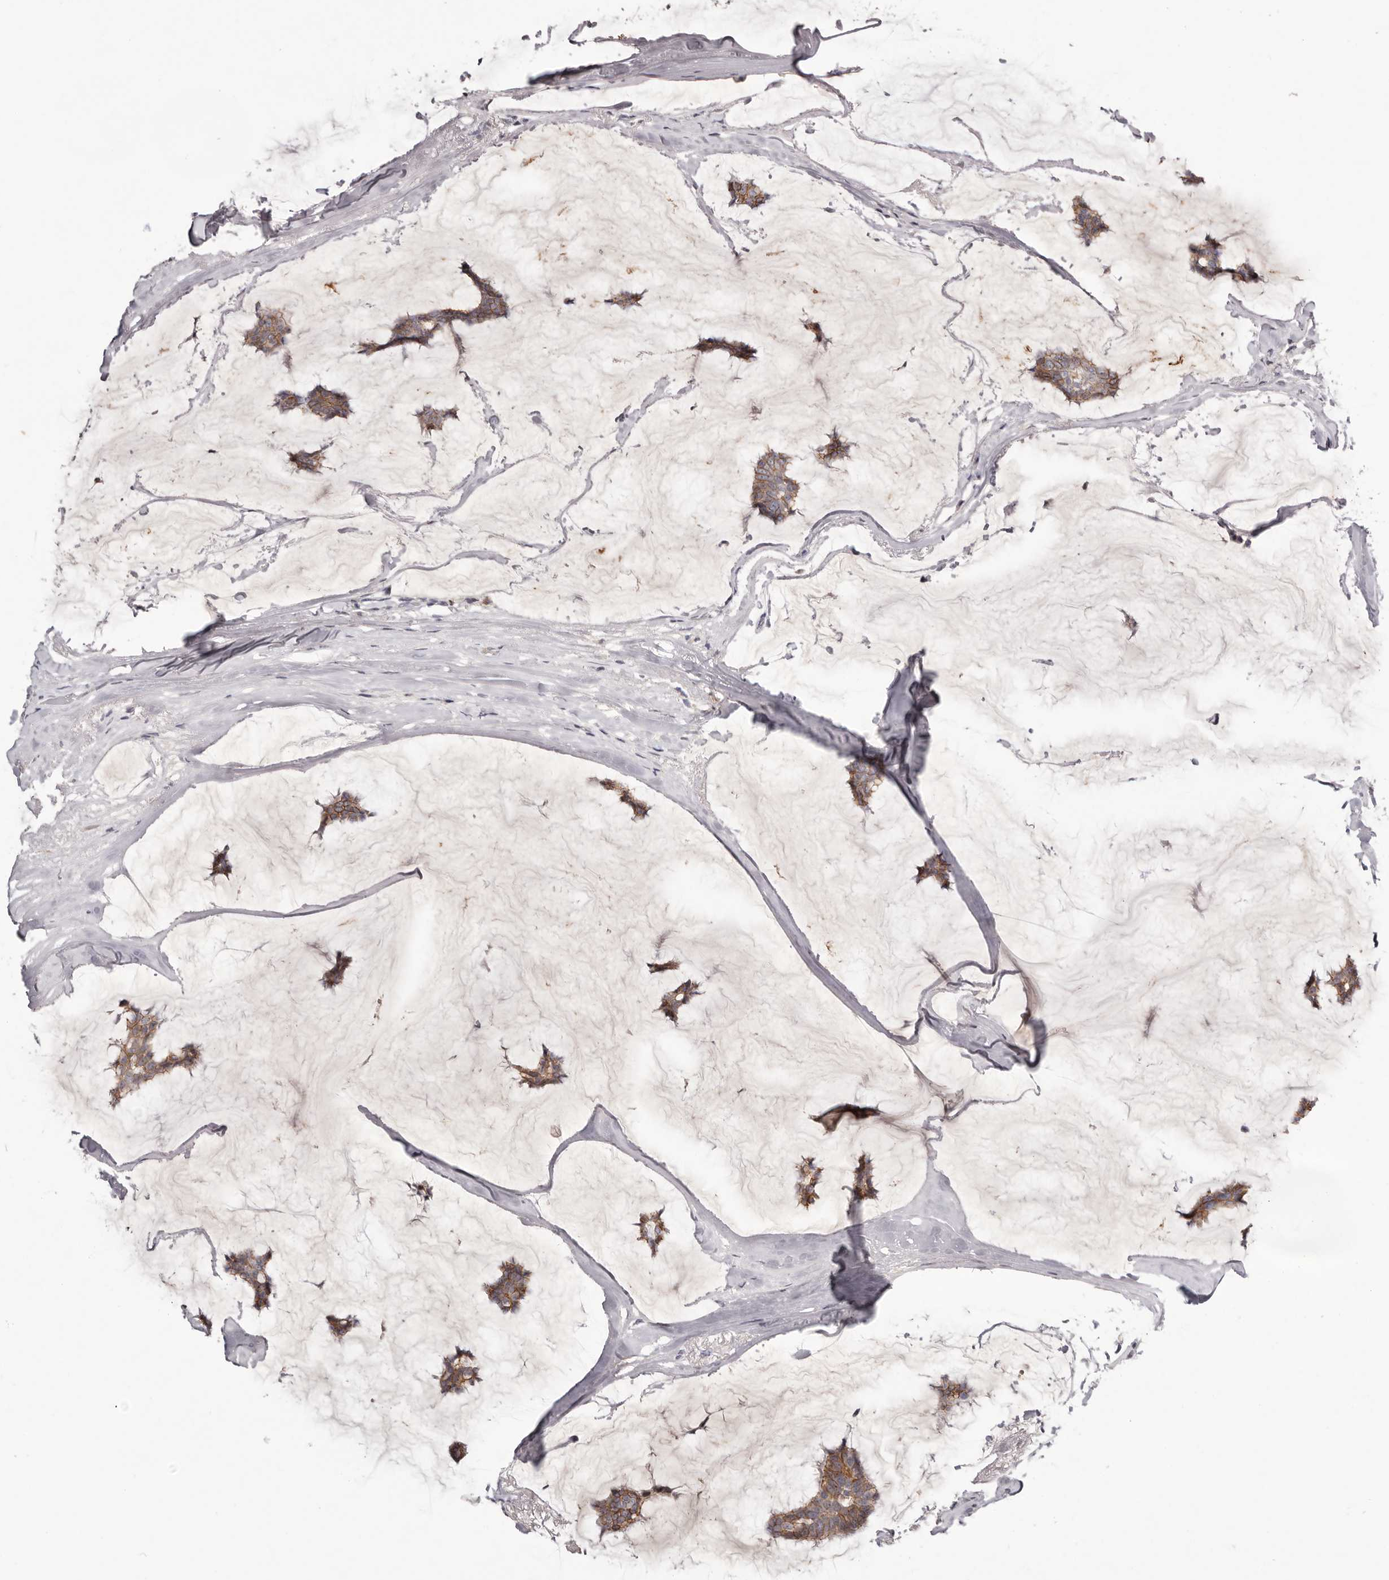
{"staining": {"intensity": "moderate", "quantity": ">75%", "location": "cytoplasmic/membranous"}, "tissue": "breast cancer", "cell_type": "Tumor cells", "image_type": "cancer", "snomed": [{"axis": "morphology", "description": "Duct carcinoma"}, {"axis": "topography", "description": "Breast"}], "caption": "Breast cancer stained with DAB immunohistochemistry (IHC) shows medium levels of moderate cytoplasmic/membranous positivity in approximately >75% of tumor cells. (IHC, brightfield microscopy, high magnification).", "gene": "PCDHB6", "patient": {"sex": "female", "age": 93}}